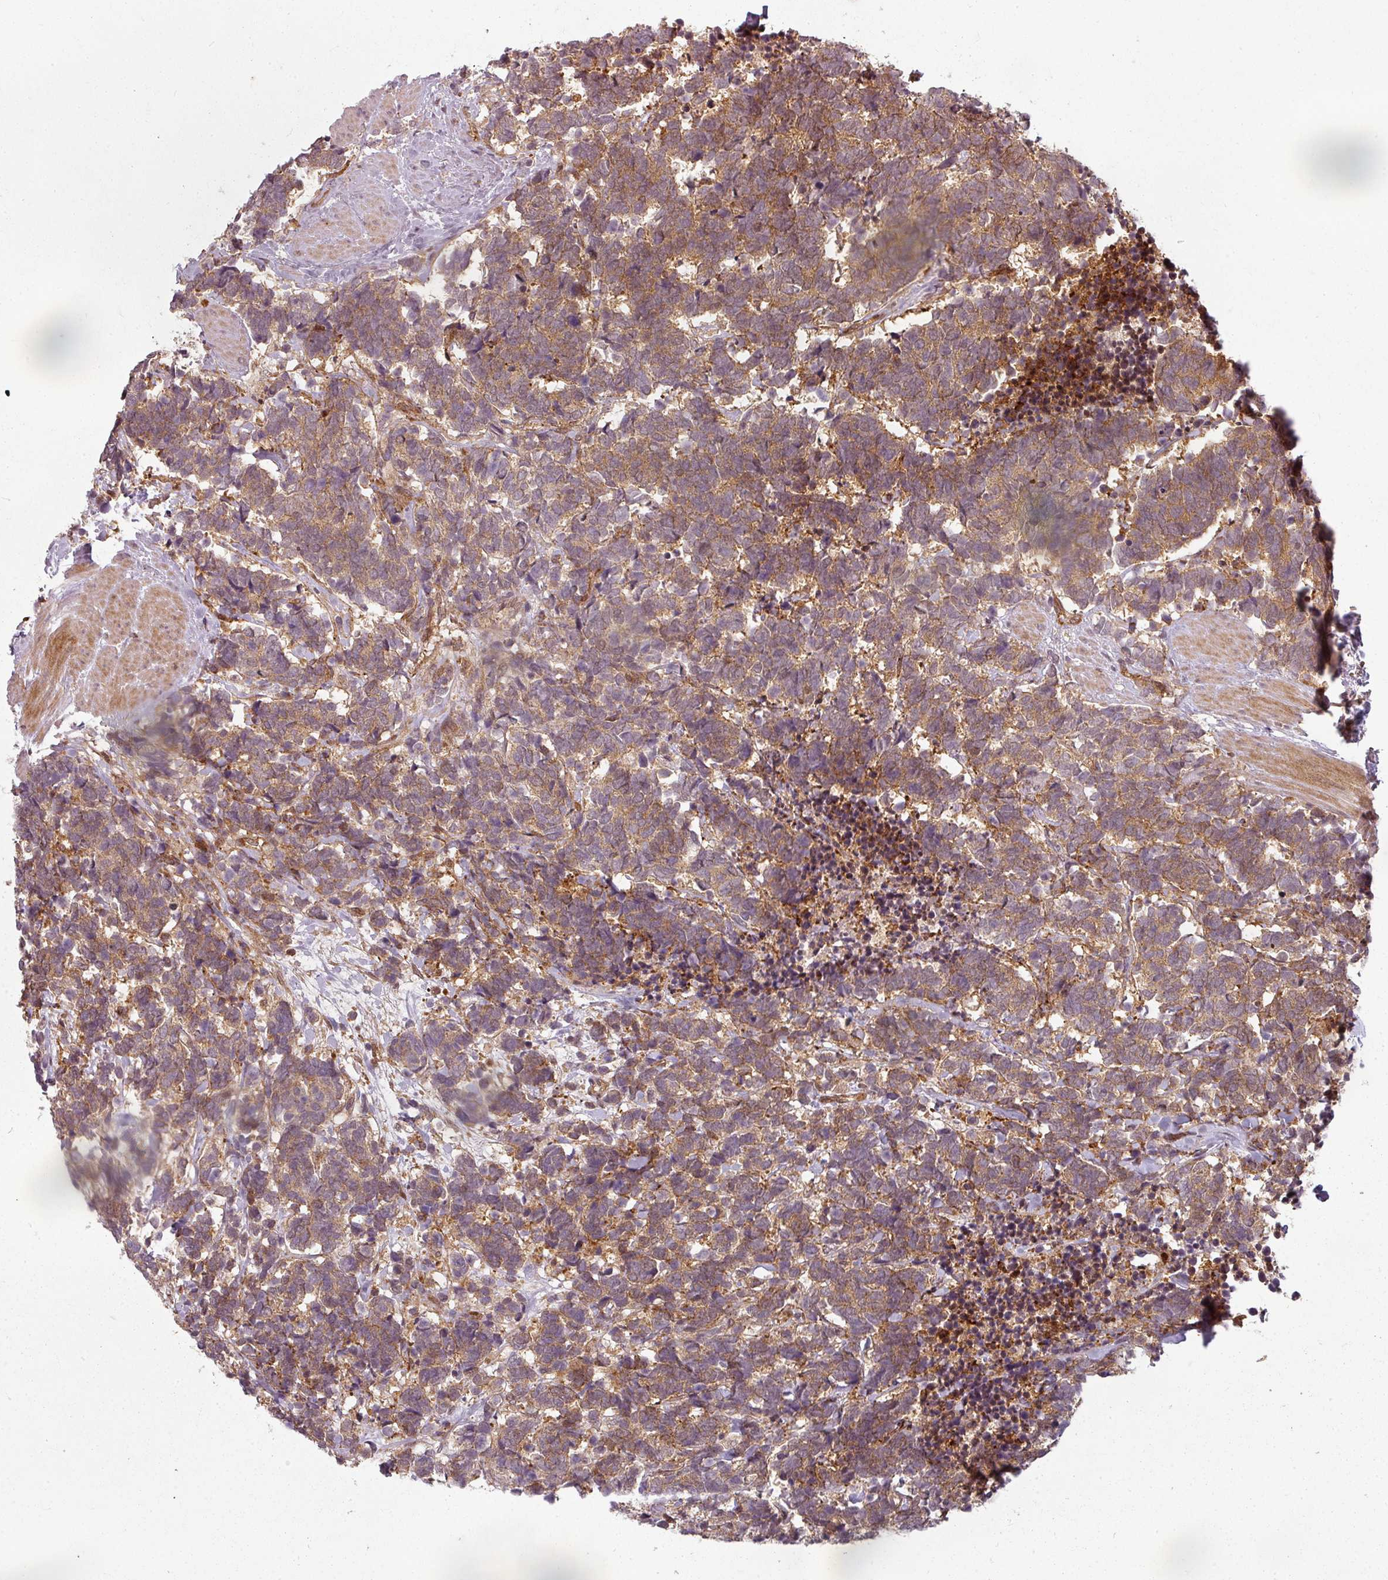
{"staining": {"intensity": "moderate", "quantity": ">75%", "location": "cytoplasmic/membranous"}, "tissue": "carcinoid", "cell_type": "Tumor cells", "image_type": "cancer", "snomed": [{"axis": "morphology", "description": "Carcinoma, NOS"}, {"axis": "morphology", "description": "Carcinoid, malignant, NOS"}, {"axis": "topography", "description": "Prostate"}], "caption": "Immunohistochemical staining of human carcinoid (malignant) reveals medium levels of moderate cytoplasmic/membranous protein positivity in about >75% of tumor cells.", "gene": "CLIC1", "patient": {"sex": "male", "age": 57}}